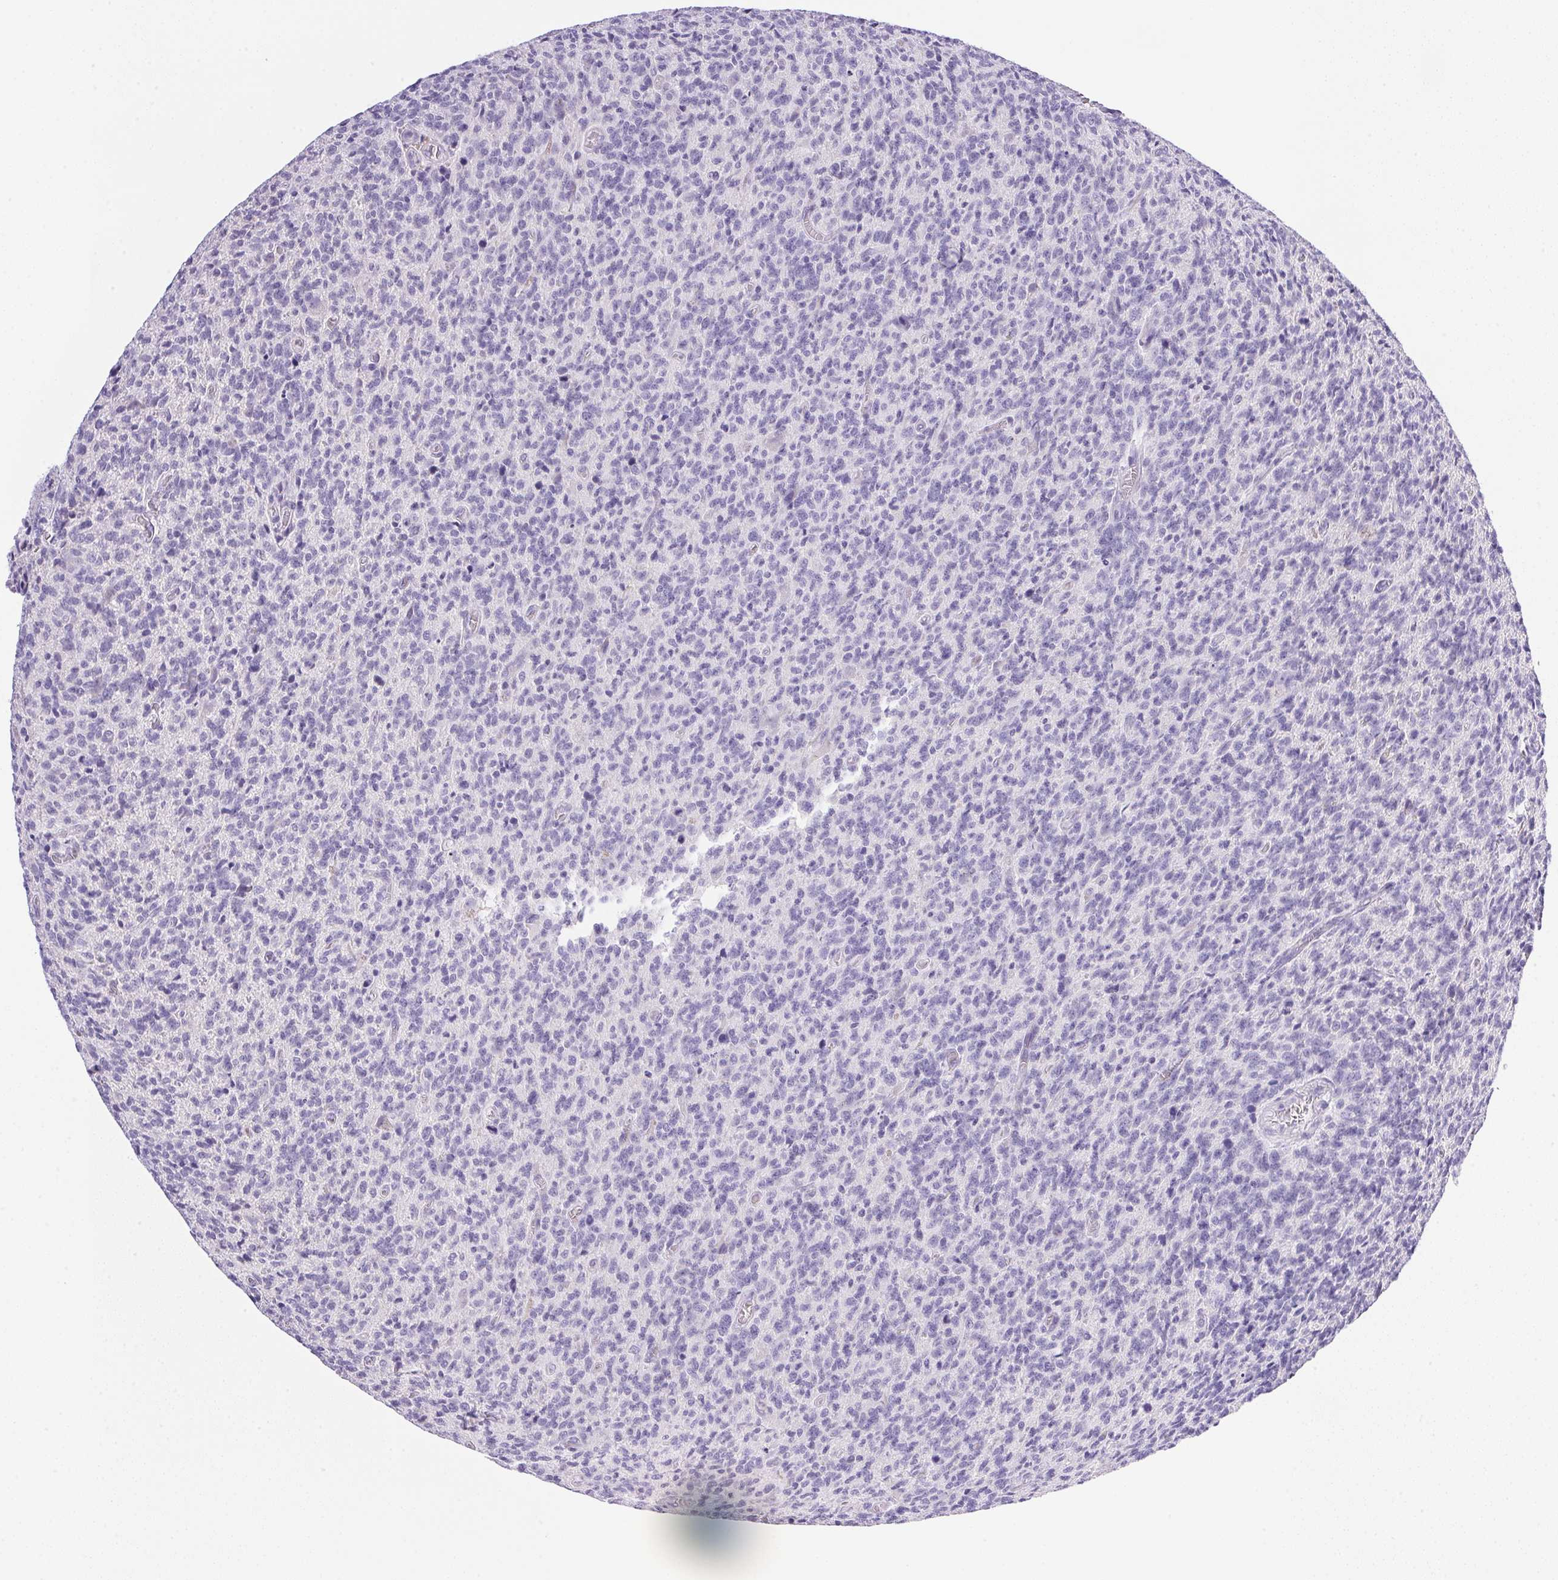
{"staining": {"intensity": "negative", "quantity": "none", "location": "none"}, "tissue": "glioma", "cell_type": "Tumor cells", "image_type": "cancer", "snomed": [{"axis": "morphology", "description": "Glioma, malignant, High grade"}, {"axis": "topography", "description": "Brain"}], "caption": "A high-resolution photomicrograph shows IHC staining of glioma, which exhibits no significant staining in tumor cells. Nuclei are stained in blue.", "gene": "ATP6V0A4", "patient": {"sex": "male", "age": 76}}